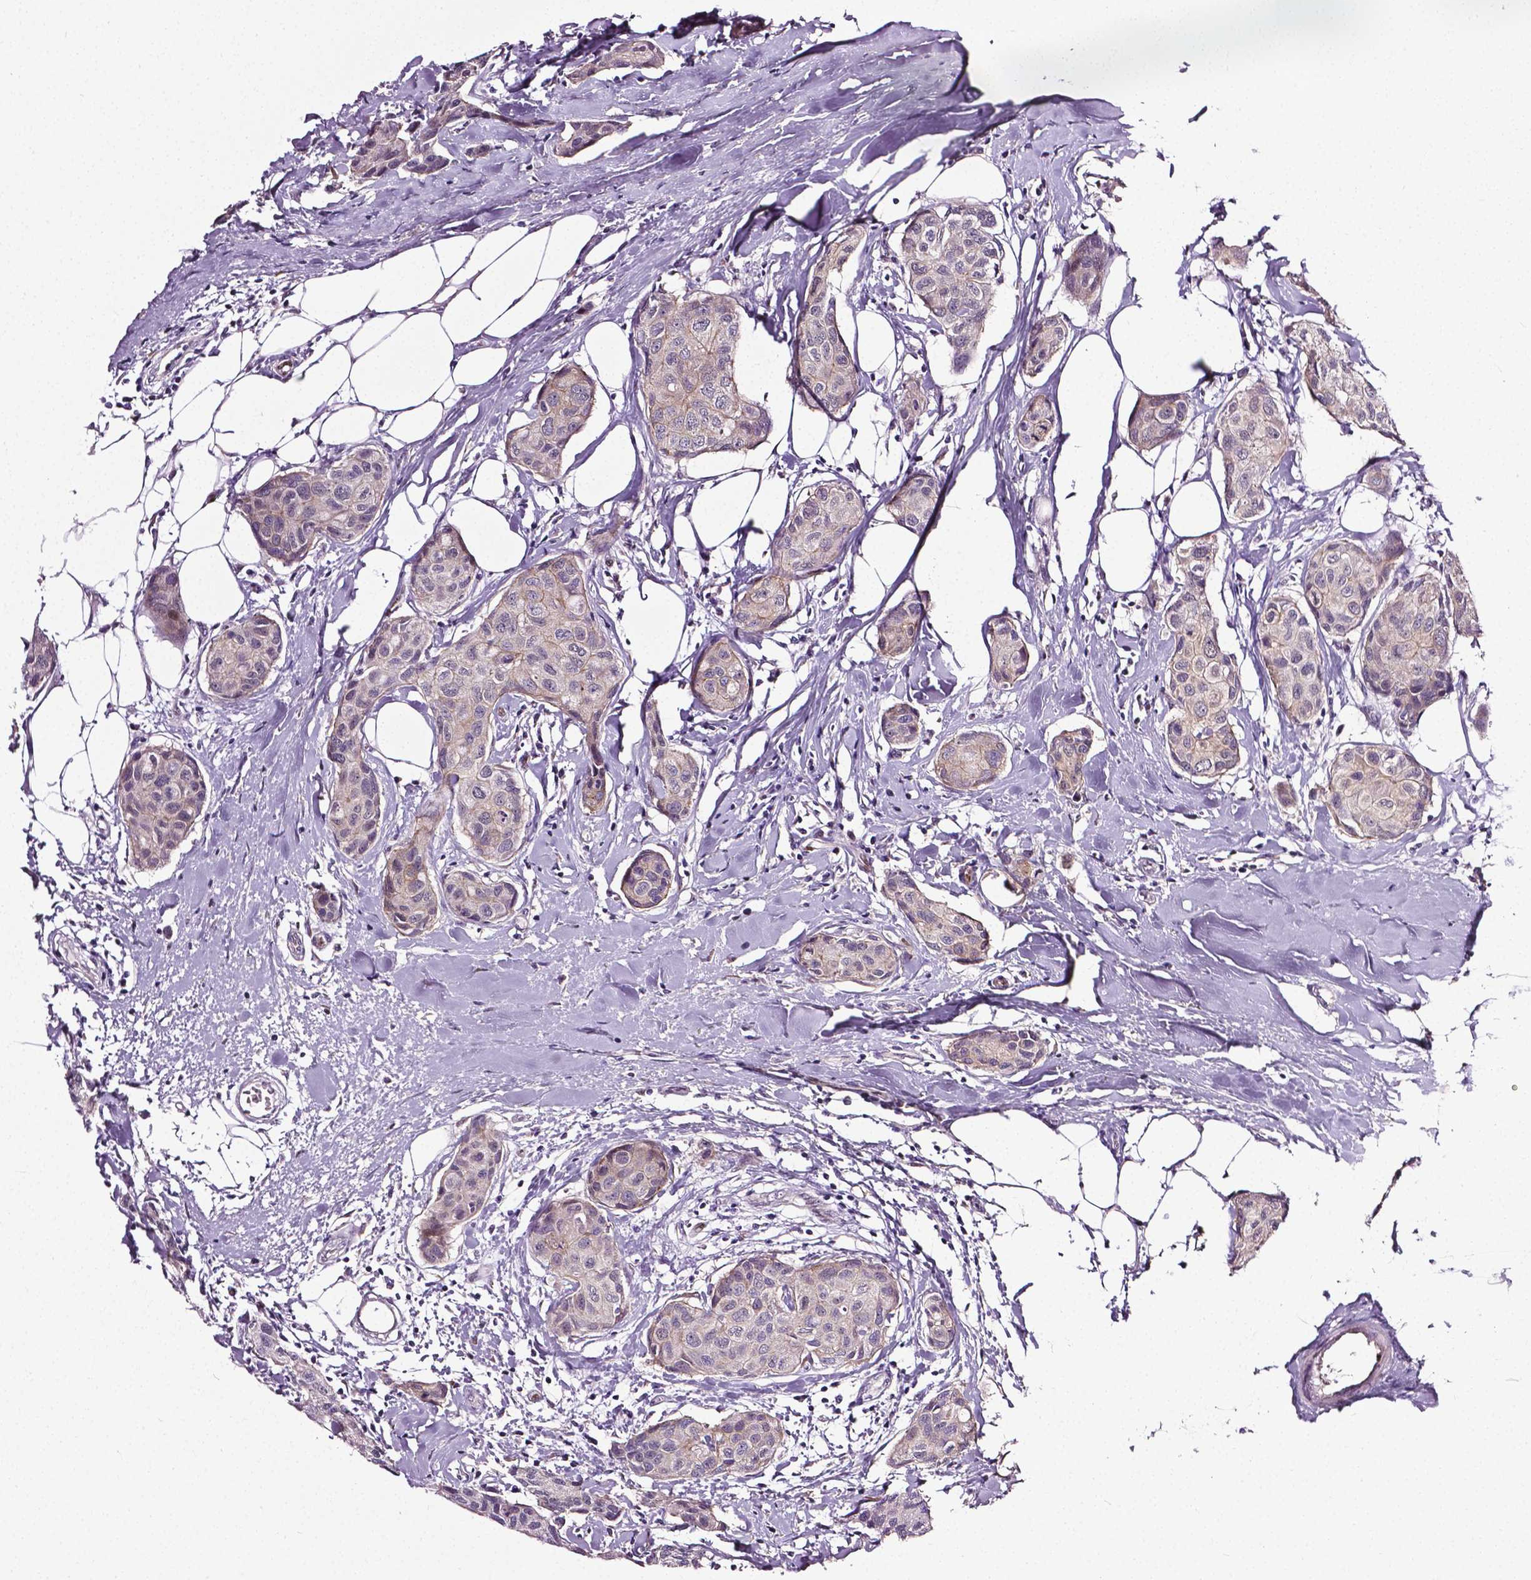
{"staining": {"intensity": "negative", "quantity": "none", "location": "none"}, "tissue": "breast cancer", "cell_type": "Tumor cells", "image_type": "cancer", "snomed": [{"axis": "morphology", "description": "Duct carcinoma"}, {"axis": "topography", "description": "Breast"}], "caption": "High magnification brightfield microscopy of breast cancer stained with DAB (3,3'-diaminobenzidine) (brown) and counterstained with hematoxylin (blue): tumor cells show no significant staining.", "gene": "PTGER3", "patient": {"sex": "female", "age": 80}}